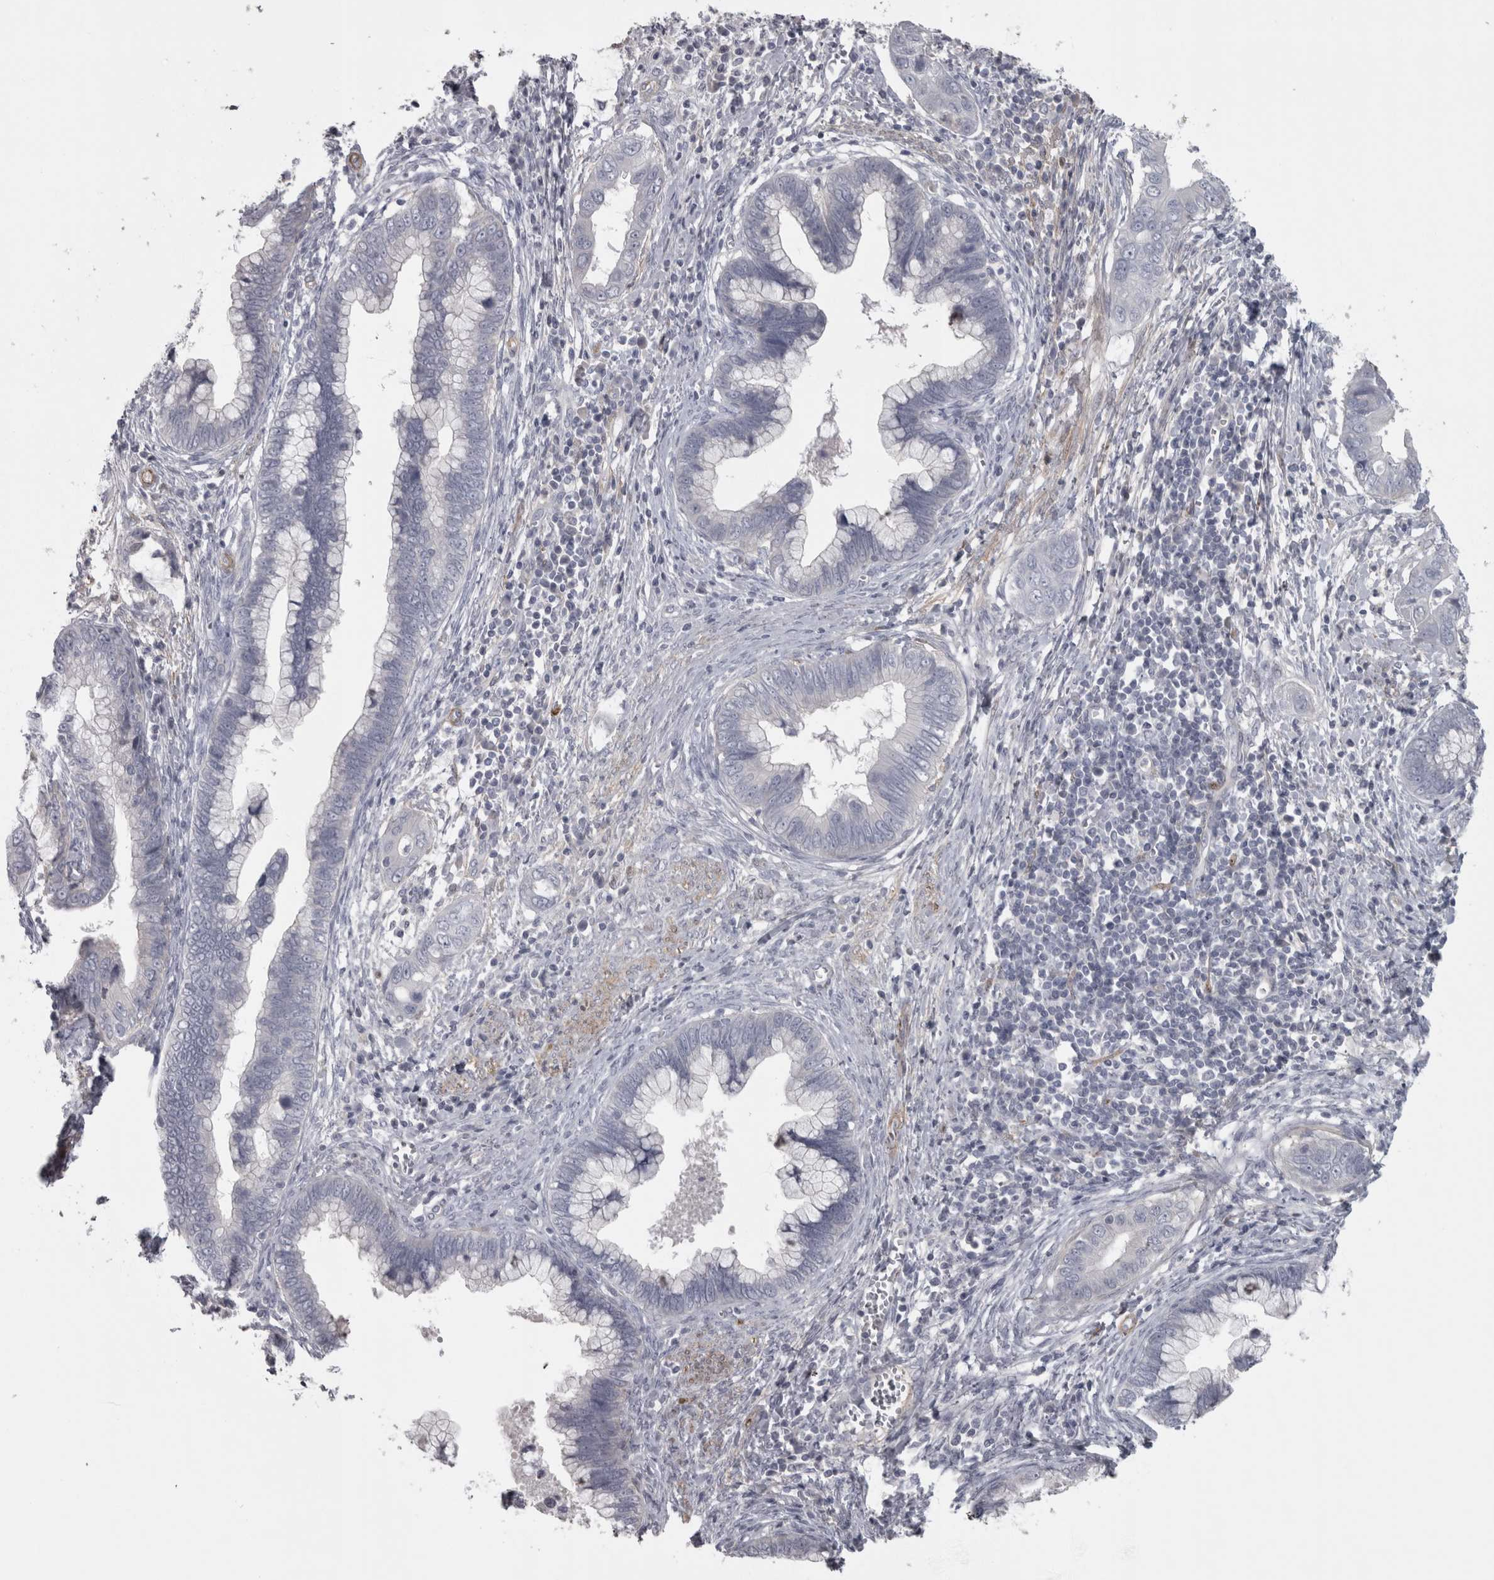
{"staining": {"intensity": "negative", "quantity": "none", "location": "none"}, "tissue": "cervical cancer", "cell_type": "Tumor cells", "image_type": "cancer", "snomed": [{"axis": "morphology", "description": "Adenocarcinoma, NOS"}, {"axis": "topography", "description": "Cervix"}], "caption": "Immunohistochemistry (IHC) micrograph of neoplastic tissue: cervical cancer stained with DAB exhibits no significant protein staining in tumor cells.", "gene": "PPP1R12B", "patient": {"sex": "female", "age": 44}}